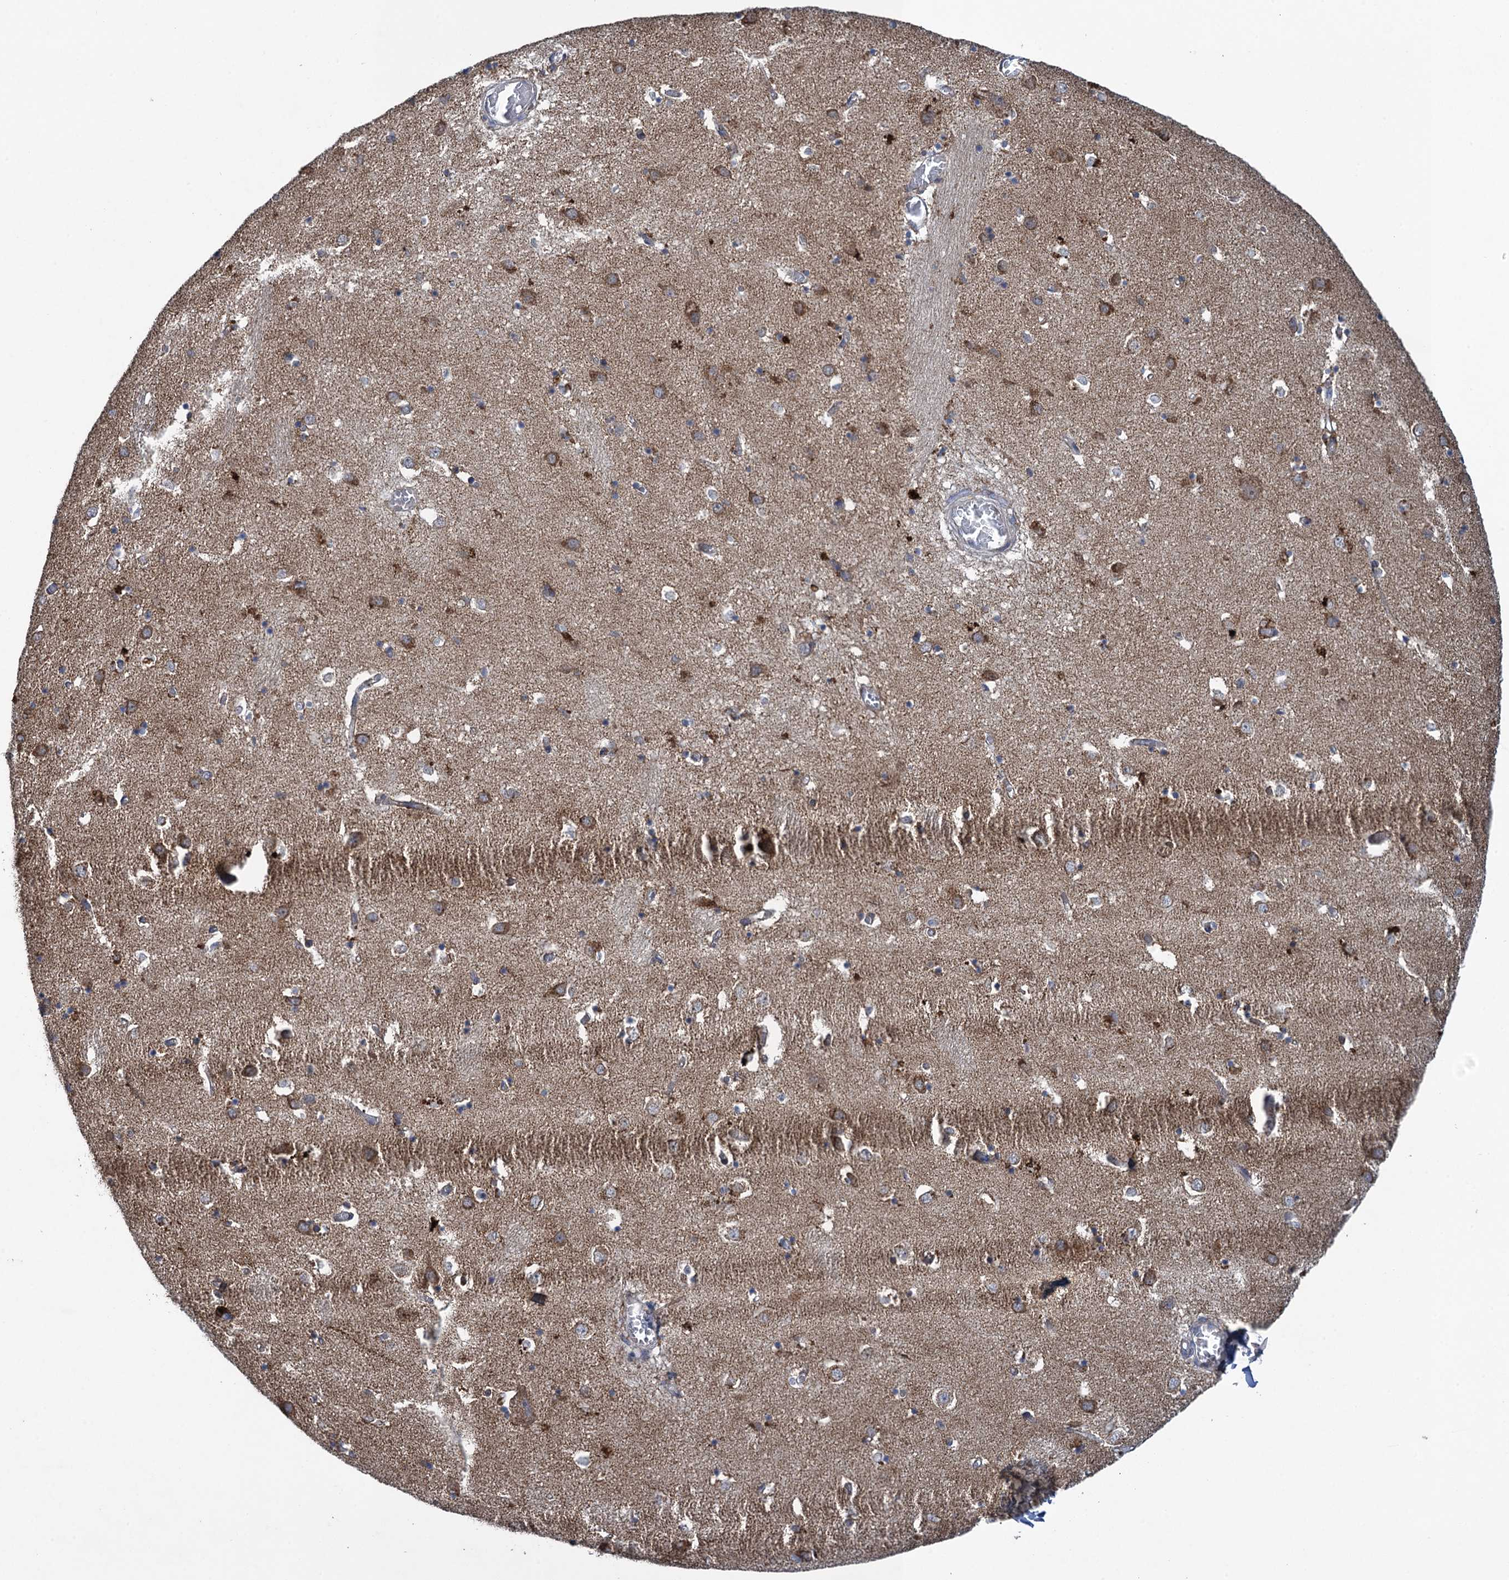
{"staining": {"intensity": "moderate", "quantity": "<25%", "location": "cytoplasmic/membranous"}, "tissue": "caudate", "cell_type": "Glial cells", "image_type": "normal", "snomed": [{"axis": "morphology", "description": "Normal tissue, NOS"}, {"axis": "topography", "description": "Lateral ventricle wall"}], "caption": "Caudate was stained to show a protein in brown. There is low levels of moderate cytoplasmic/membranous staining in approximately <25% of glial cells. (Stains: DAB in brown, nuclei in blue, Microscopy: brightfield microscopy at high magnification).", "gene": "TXNDC11", "patient": {"sex": "male", "age": 70}}